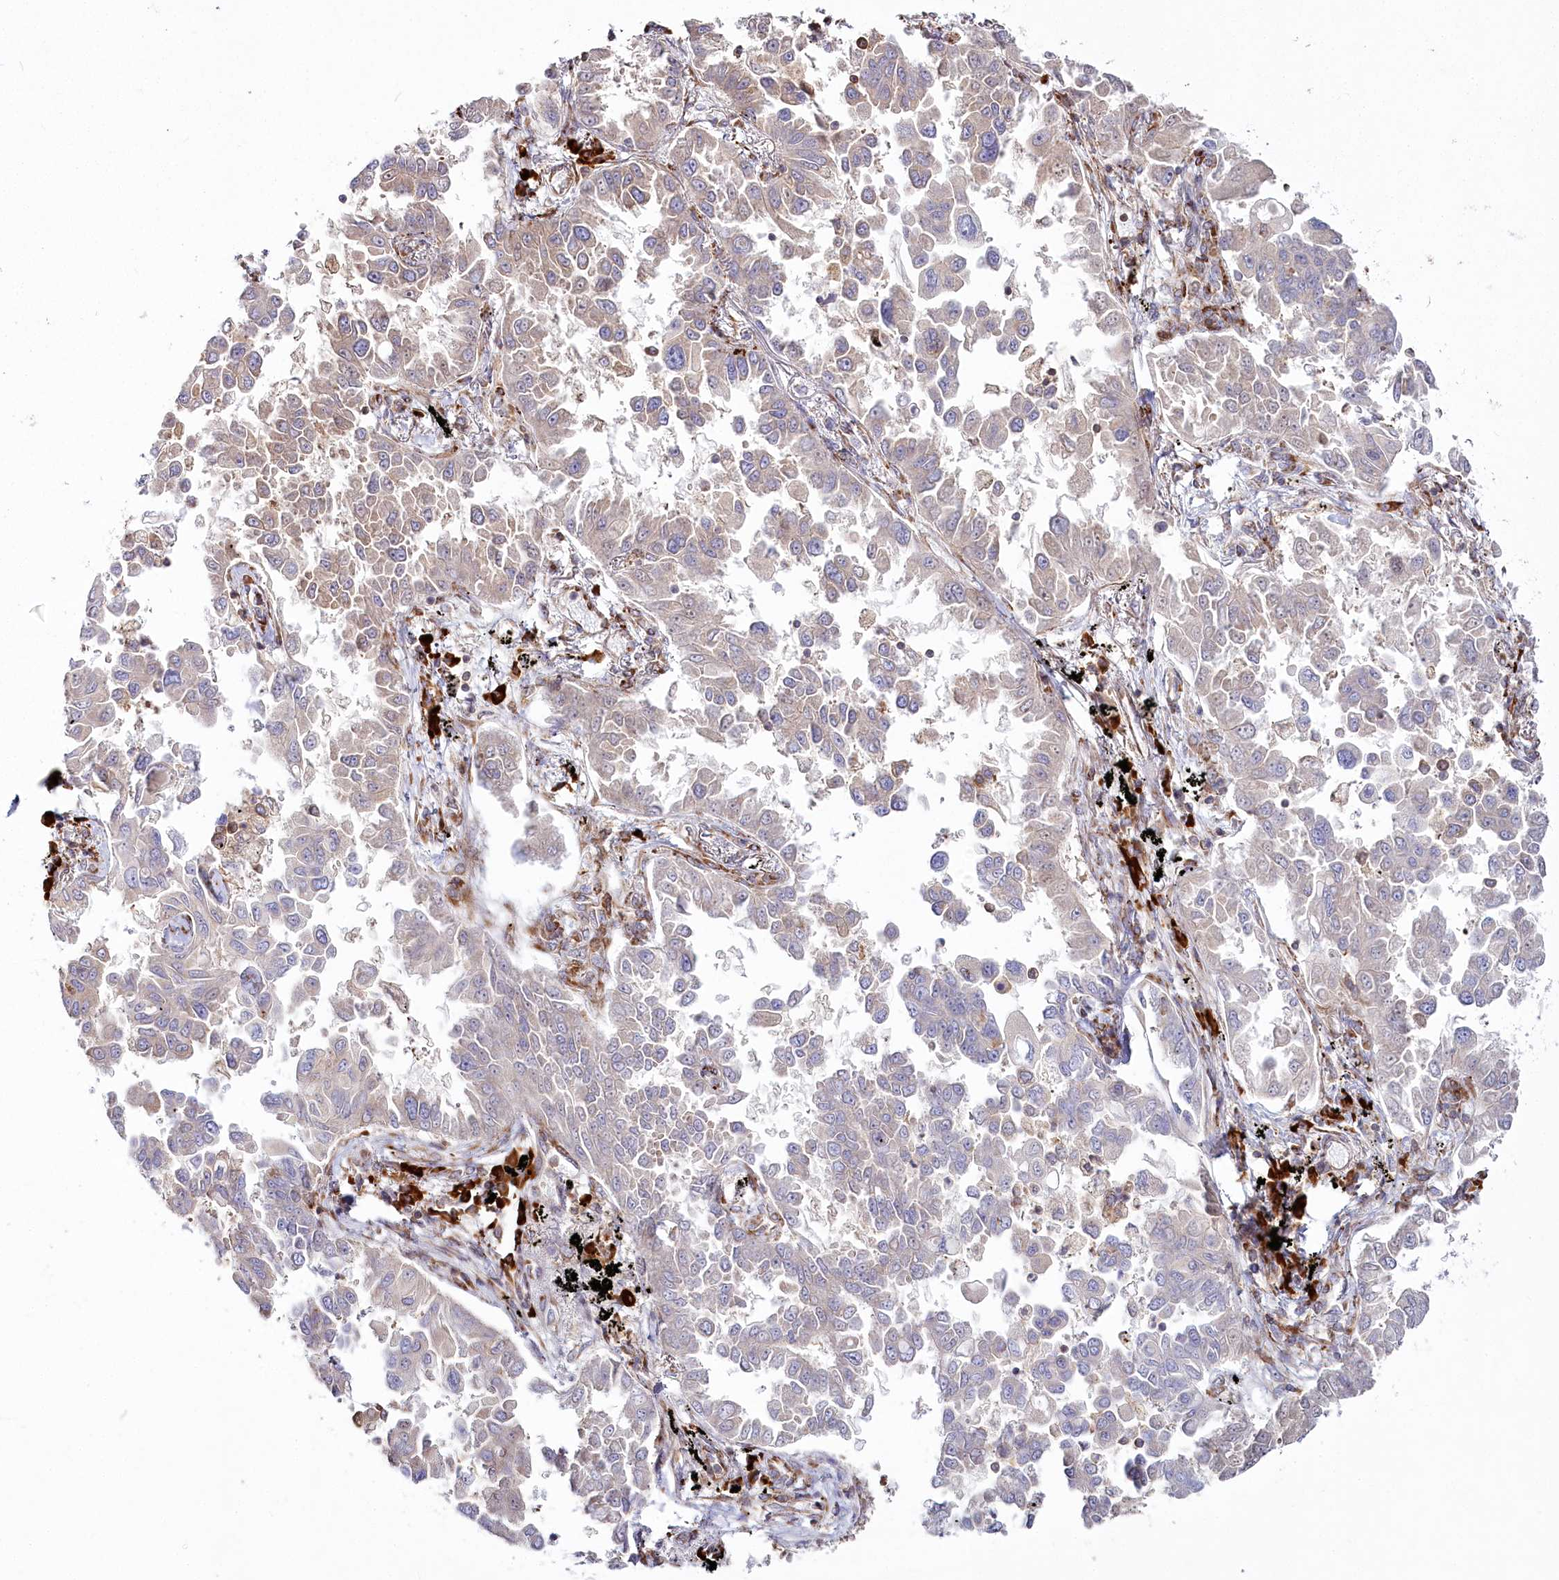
{"staining": {"intensity": "moderate", "quantity": "25%-75%", "location": "cytoplasmic/membranous"}, "tissue": "lung cancer", "cell_type": "Tumor cells", "image_type": "cancer", "snomed": [{"axis": "morphology", "description": "Adenocarcinoma, NOS"}, {"axis": "topography", "description": "Lung"}], "caption": "A medium amount of moderate cytoplasmic/membranous expression is appreciated in about 25%-75% of tumor cells in lung adenocarcinoma tissue.", "gene": "POGLUT1", "patient": {"sex": "female", "age": 67}}